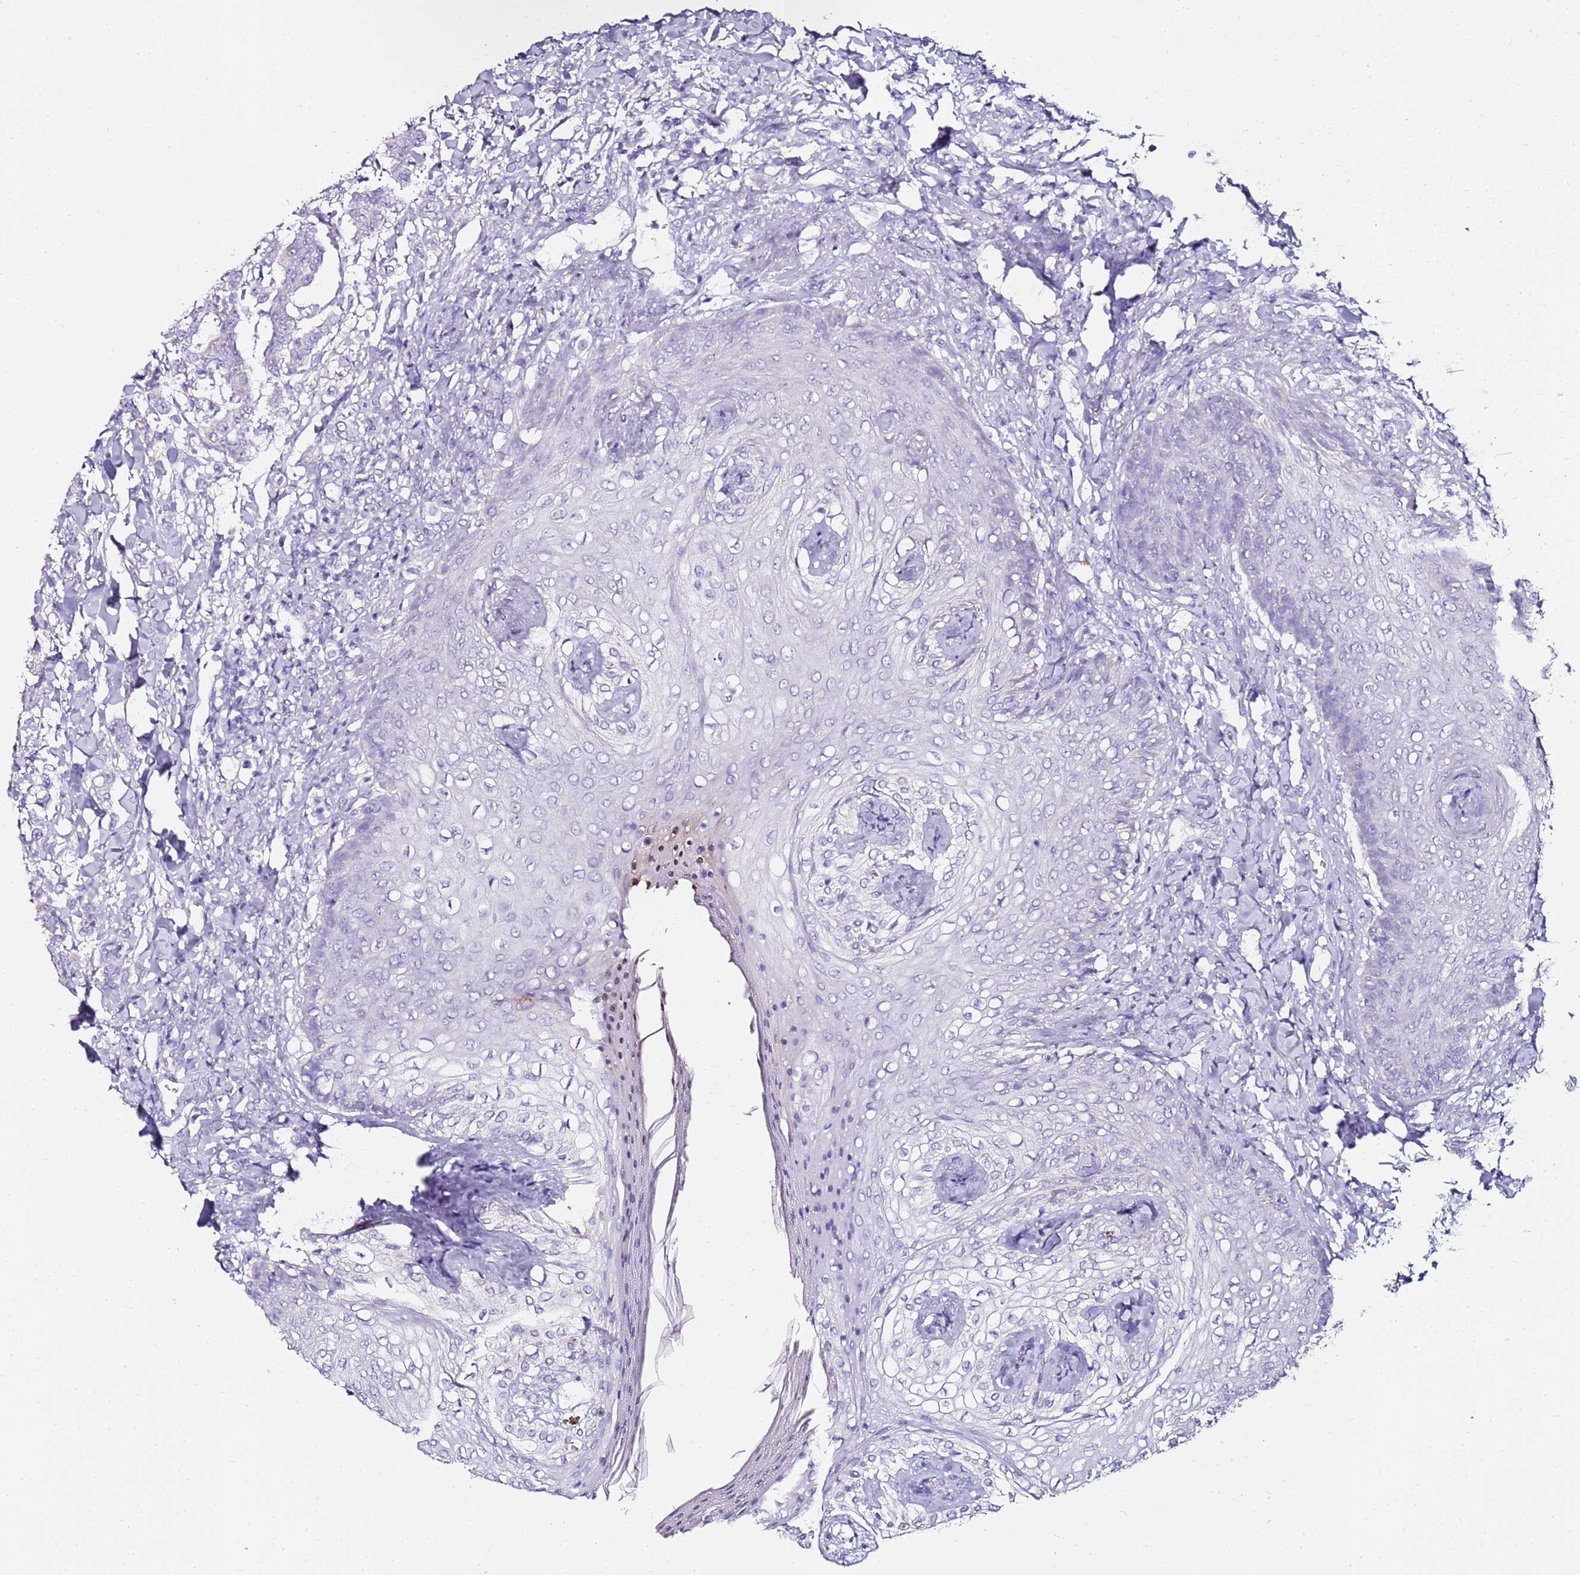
{"staining": {"intensity": "negative", "quantity": "none", "location": "none"}, "tissue": "breast cancer", "cell_type": "Tumor cells", "image_type": "cancer", "snomed": [{"axis": "morphology", "description": "Duct carcinoma"}, {"axis": "topography", "description": "Breast"}], "caption": "Infiltrating ductal carcinoma (breast) stained for a protein using immunohistochemistry (IHC) reveals no positivity tumor cells.", "gene": "MYBPC3", "patient": {"sex": "female", "age": 40}}